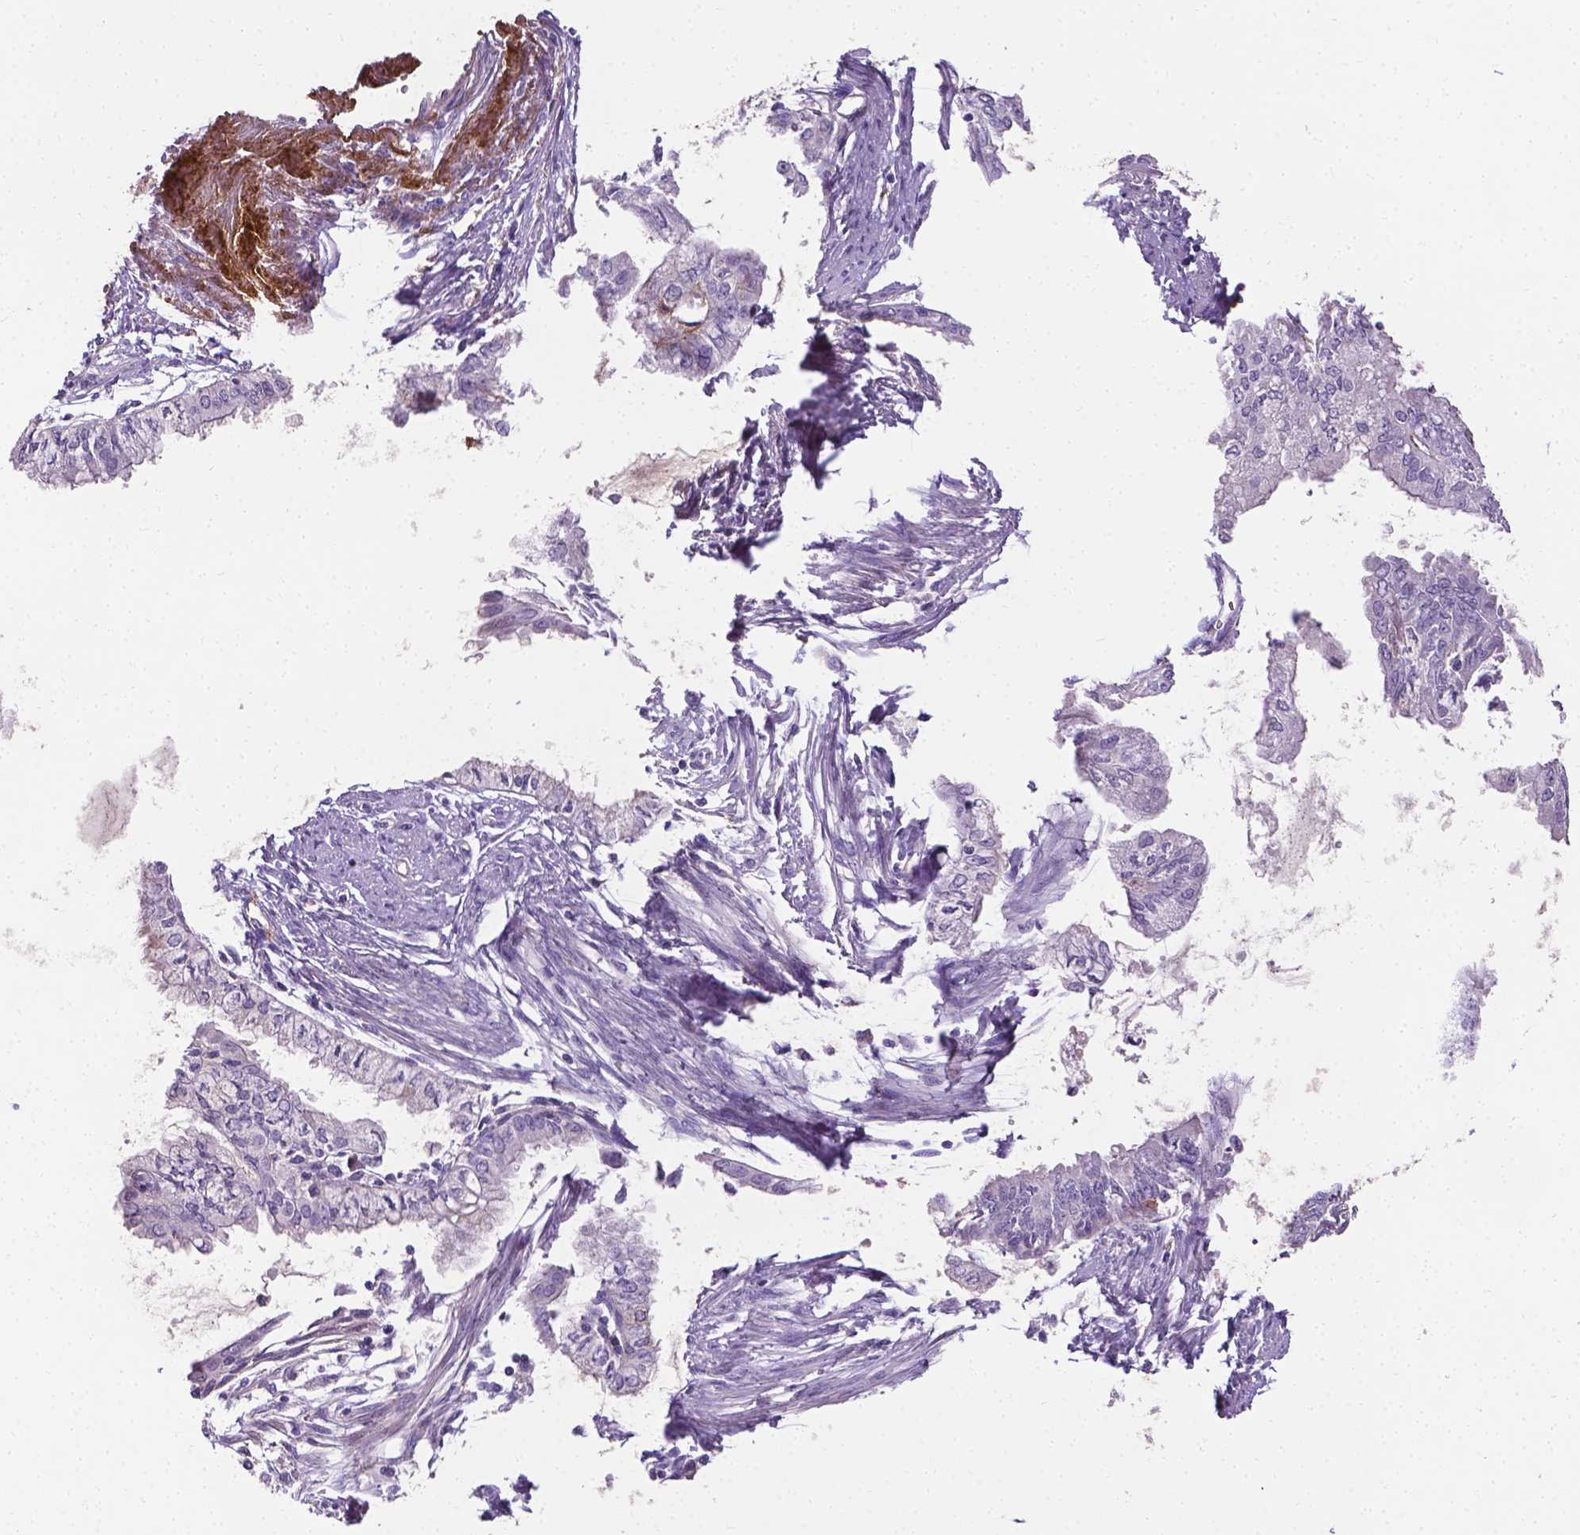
{"staining": {"intensity": "negative", "quantity": "none", "location": "none"}, "tissue": "endometrial cancer", "cell_type": "Tumor cells", "image_type": "cancer", "snomed": [{"axis": "morphology", "description": "Adenocarcinoma, NOS"}, {"axis": "topography", "description": "Endometrium"}], "caption": "Immunohistochemical staining of human adenocarcinoma (endometrial) exhibits no significant staining in tumor cells.", "gene": "APOE", "patient": {"sex": "female", "age": 76}}